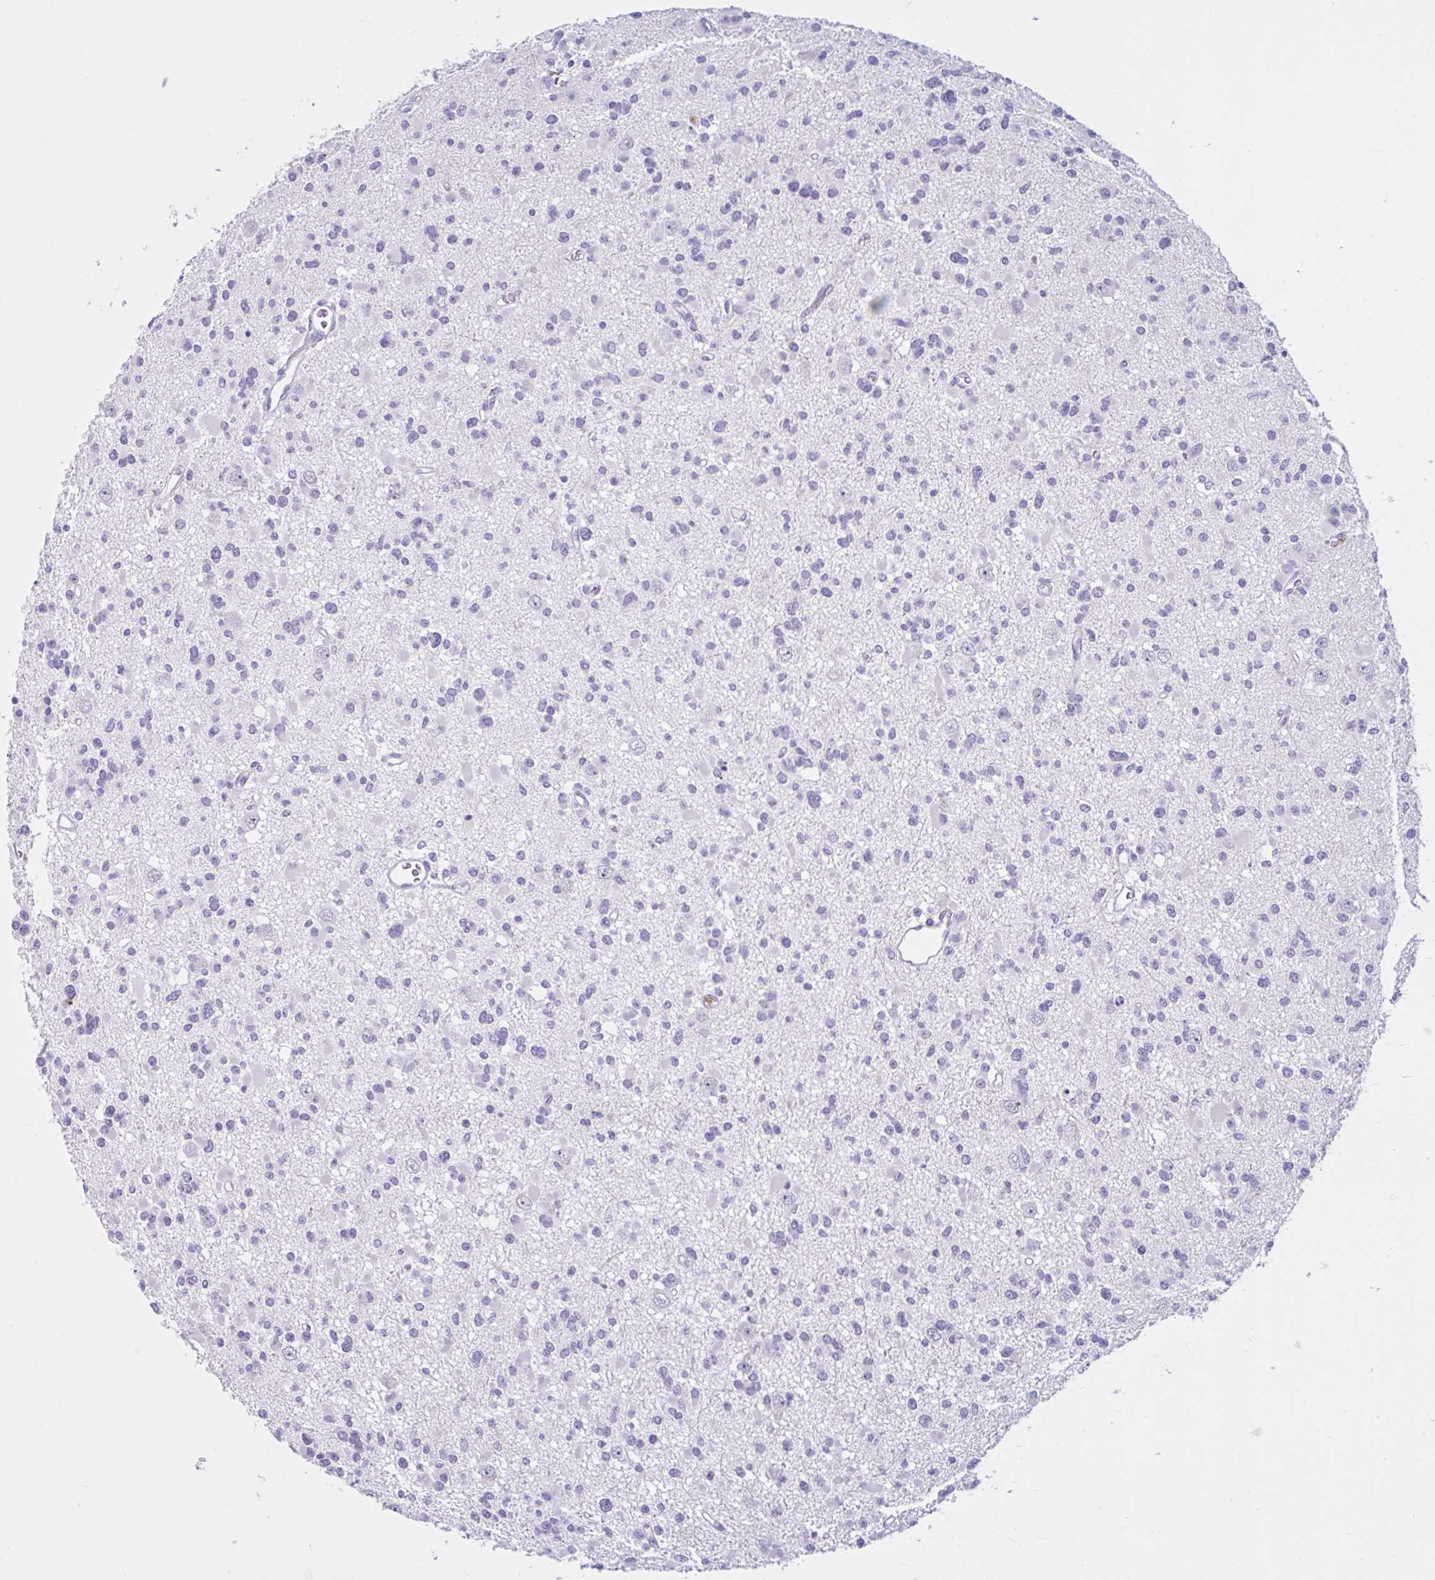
{"staining": {"intensity": "negative", "quantity": "none", "location": "none"}, "tissue": "glioma", "cell_type": "Tumor cells", "image_type": "cancer", "snomed": [{"axis": "morphology", "description": "Glioma, malignant, Low grade"}, {"axis": "topography", "description": "Brain"}], "caption": "Micrograph shows no protein expression in tumor cells of malignant glioma (low-grade) tissue.", "gene": "CEP120", "patient": {"sex": "female", "age": 22}}